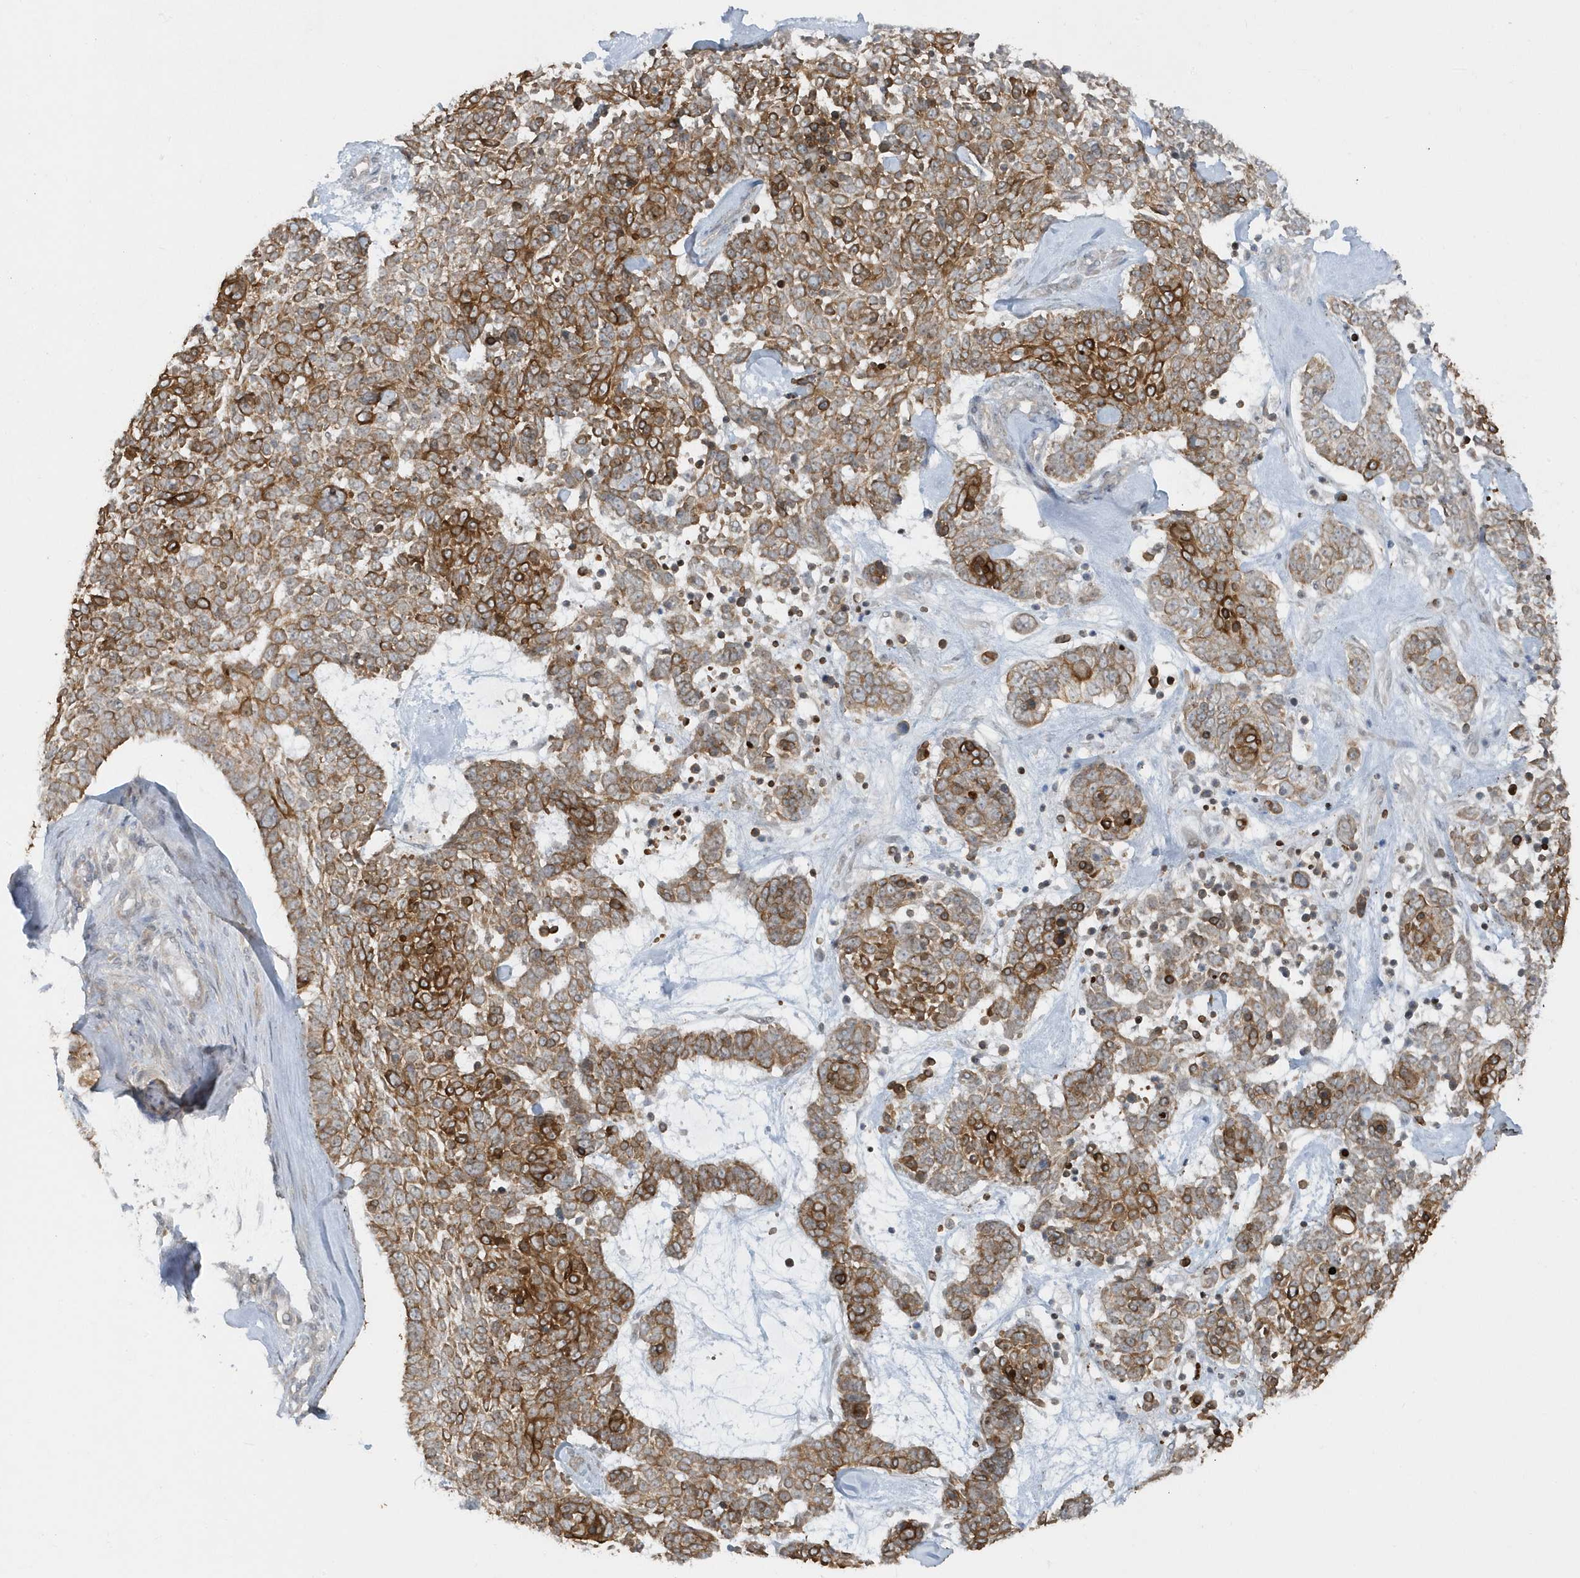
{"staining": {"intensity": "moderate", "quantity": ">75%", "location": "cytoplasmic/membranous"}, "tissue": "skin cancer", "cell_type": "Tumor cells", "image_type": "cancer", "snomed": [{"axis": "morphology", "description": "Basal cell carcinoma"}, {"axis": "topography", "description": "Skin"}], "caption": "Immunohistochemical staining of human basal cell carcinoma (skin) demonstrates medium levels of moderate cytoplasmic/membranous protein expression in approximately >75% of tumor cells.", "gene": "PARD3B", "patient": {"sex": "female", "age": 81}}